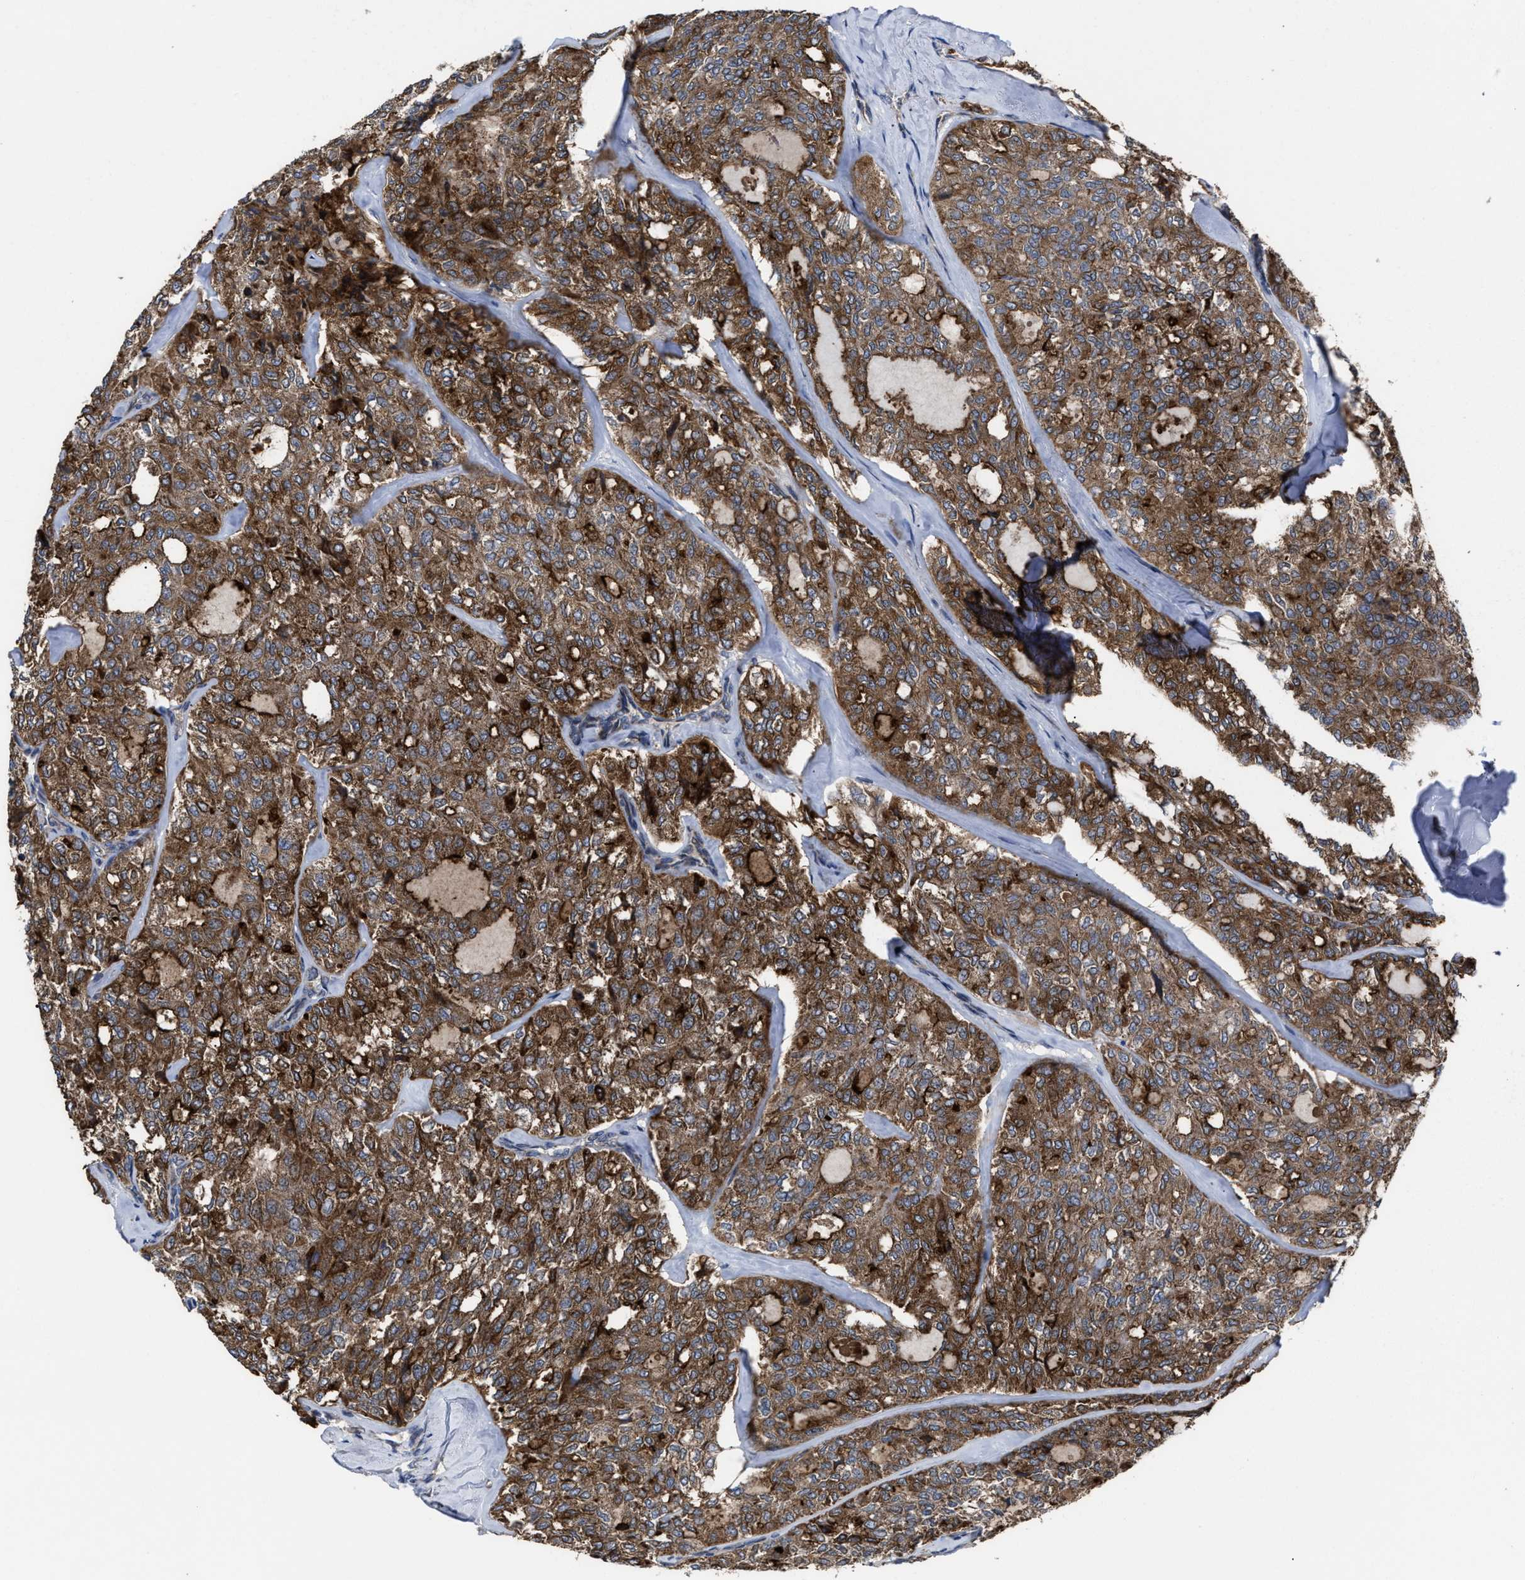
{"staining": {"intensity": "moderate", "quantity": ">75%", "location": "cytoplasmic/membranous"}, "tissue": "thyroid cancer", "cell_type": "Tumor cells", "image_type": "cancer", "snomed": [{"axis": "morphology", "description": "Follicular adenoma carcinoma, NOS"}, {"axis": "topography", "description": "Thyroid gland"}], "caption": "There is medium levels of moderate cytoplasmic/membranous expression in tumor cells of follicular adenoma carcinoma (thyroid), as demonstrated by immunohistochemical staining (brown color).", "gene": "PASK", "patient": {"sex": "male", "age": 75}}